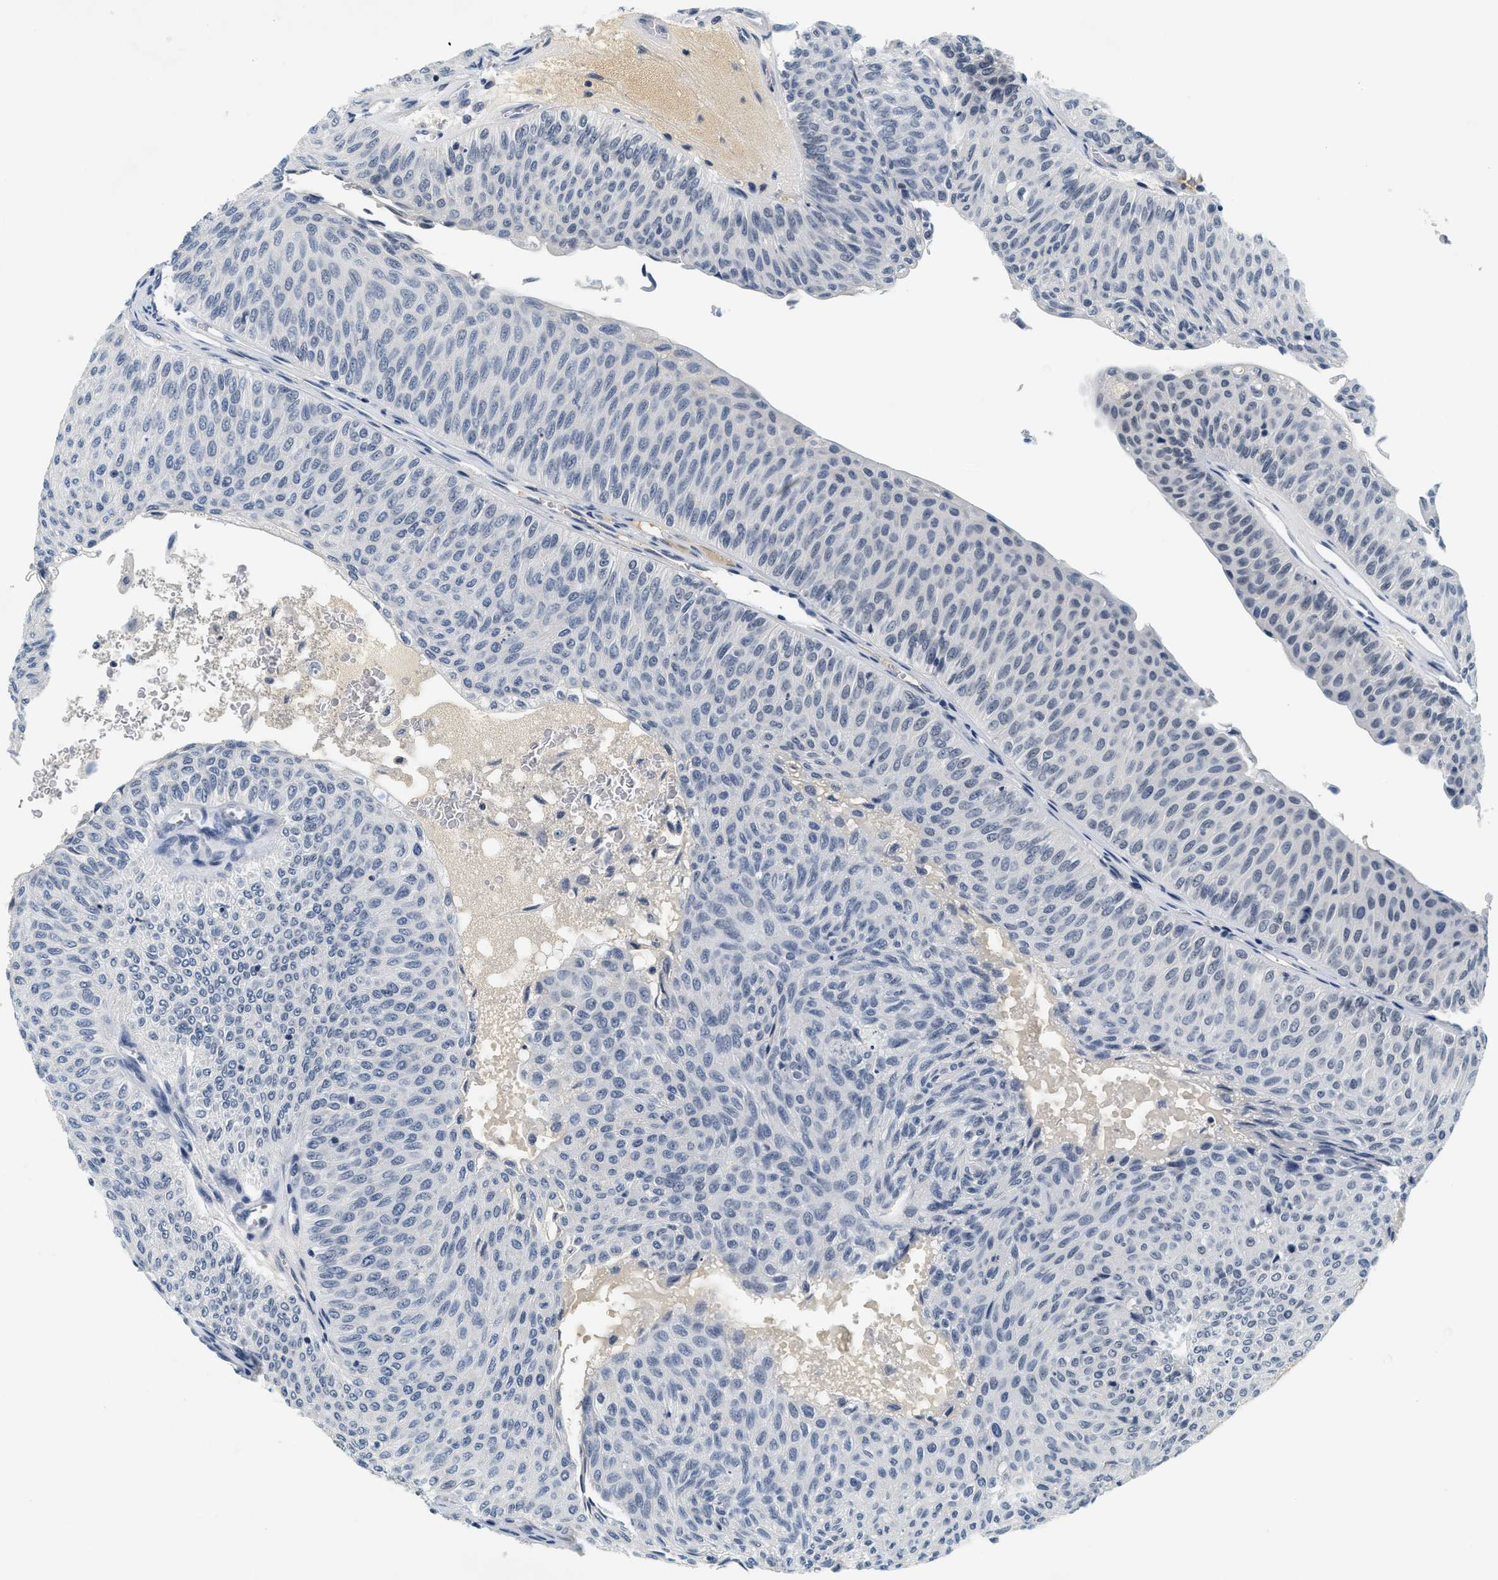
{"staining": {"intensity": "weak", "quantity": "<25%", "location": "nuclear"}, "tissue": "urothelial cancer", "cell_type": "Tumor cells", "image_type": "cancer", "snomed": [{"axis": "morphology", "description": "Urothelial carcinoma, Low grade"}, {"axis": "topography", "description": "Urinary bladder"}], "caption": "A high-resolution histopathology image shows immunohistochemistry (IHC) staining of urothelial carcinoma (low-grade), which reveals no significant positivity in tumor cells.", "gene": "MZF1", "patient": {"sex": "male", "age": 78}}